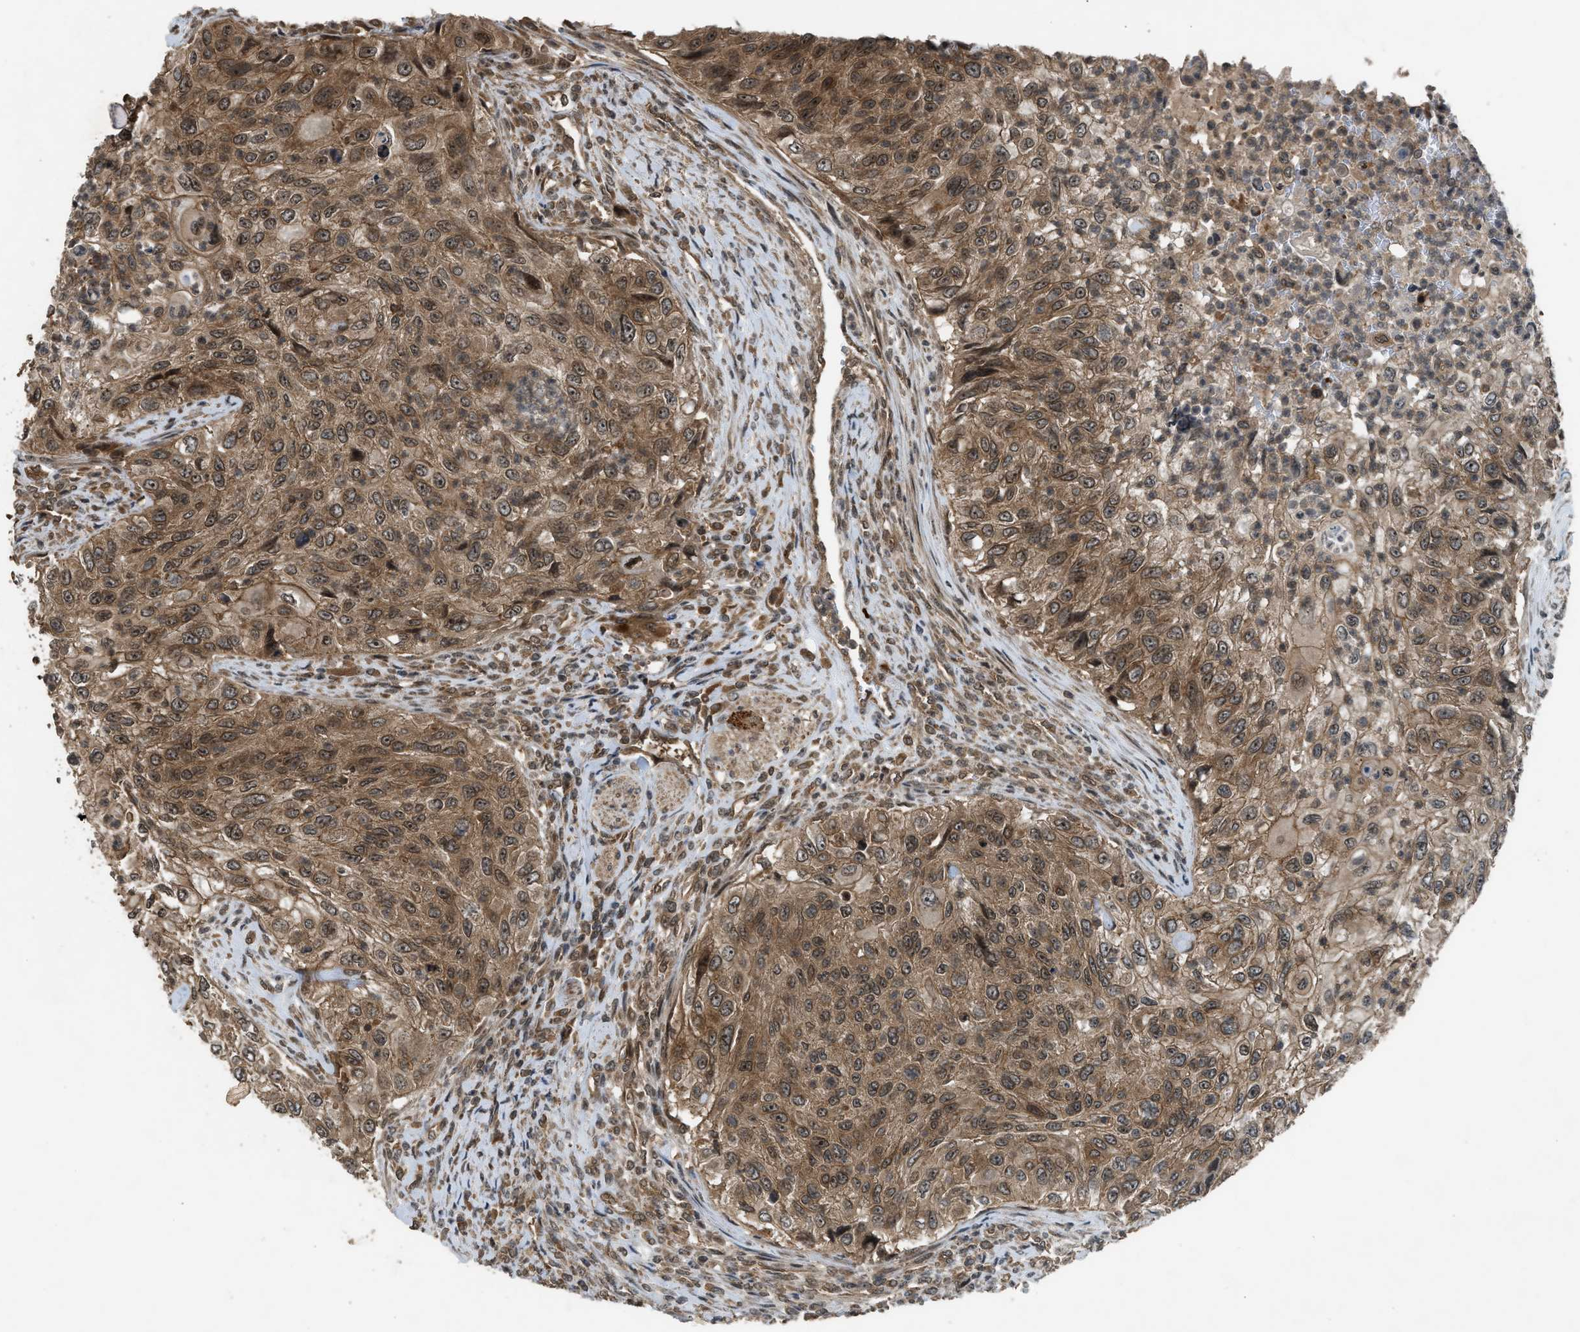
{"staining": {"intensity": "moderate", "quantity": ">75%", "location": "cytoplasmic/membranous"}, "tissue": "urothelial cancer", "cell_type": "Tumor cells", "image_type": "cancer", "snomed": [{"axis": "morphology", "description": "Urothelial carcinoma, High grade"}, {"axis": "topography", "description": "Urinary bladder"}], "caption": "IHC photomicrograph of human urothelial cancer stained for a protein (brown), which demonstrates medium levels of moderate cytoplasmic/membranous expression in approximately >75% of tumor cells.", "gene": "TXNL1", "patient": {"sex": "male", "age": 35}}